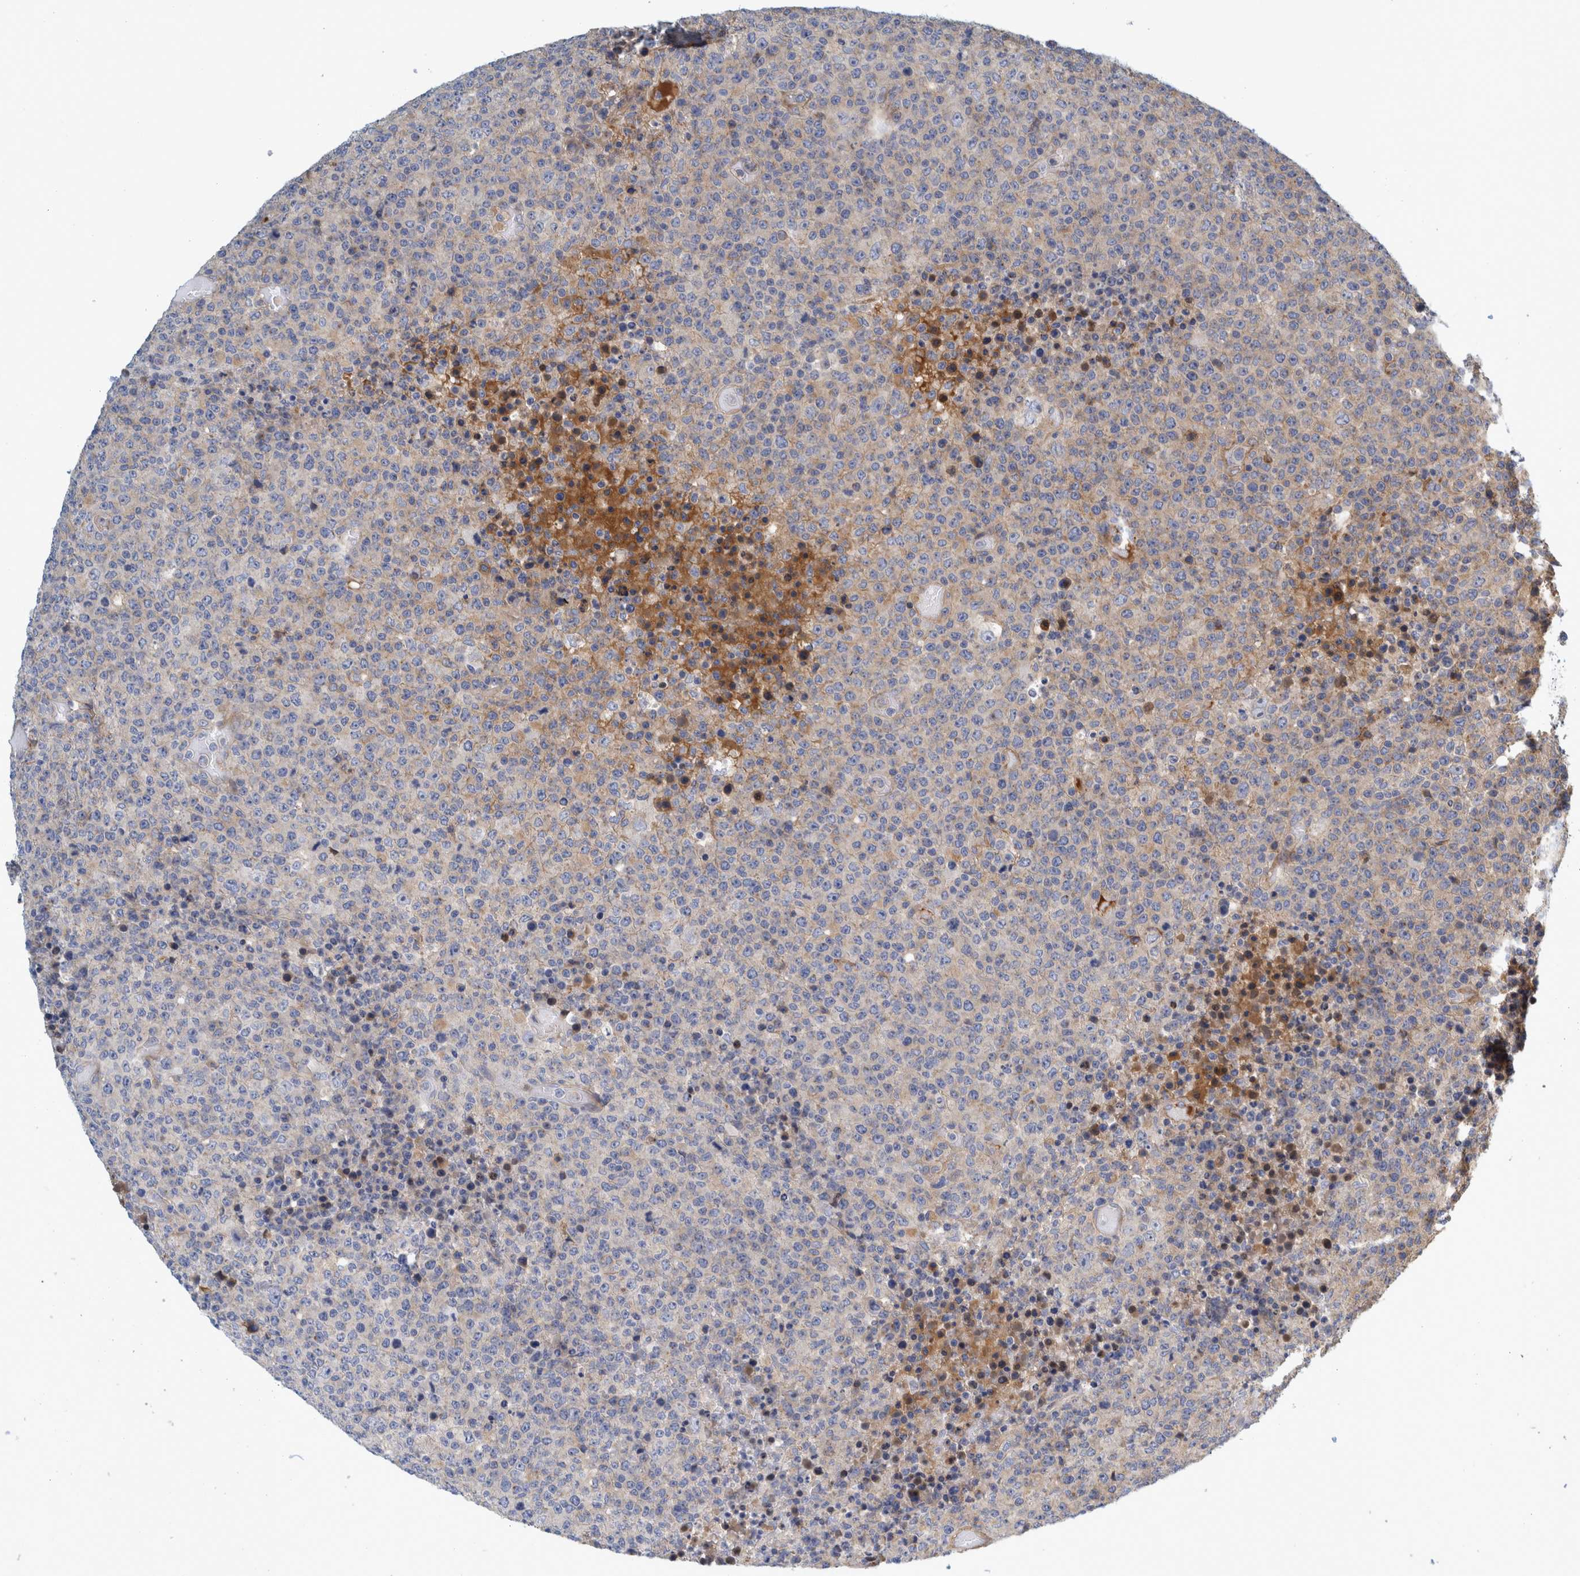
{"staining": {"intensity": "negative", "quantity": "none", "location": "none"}, "tissue": "lymphoma", "cell_type": "Tumor cells", "image_type": "cancer", "snomed": [{"axis": "morphology", "description": "Malignant lymphoma, non-Hodgkin's type, High grade"}, {"axis": "topography", "description": "Lymph node"}], "caption": "IHC image of human high-grade malignant lymphoma, non-Hodgkin's type stained for a protein (brown), which shows no expression in tumor cells.", "gene": "ZNF324B", "patient": {"sex": "male", "age": 13}}